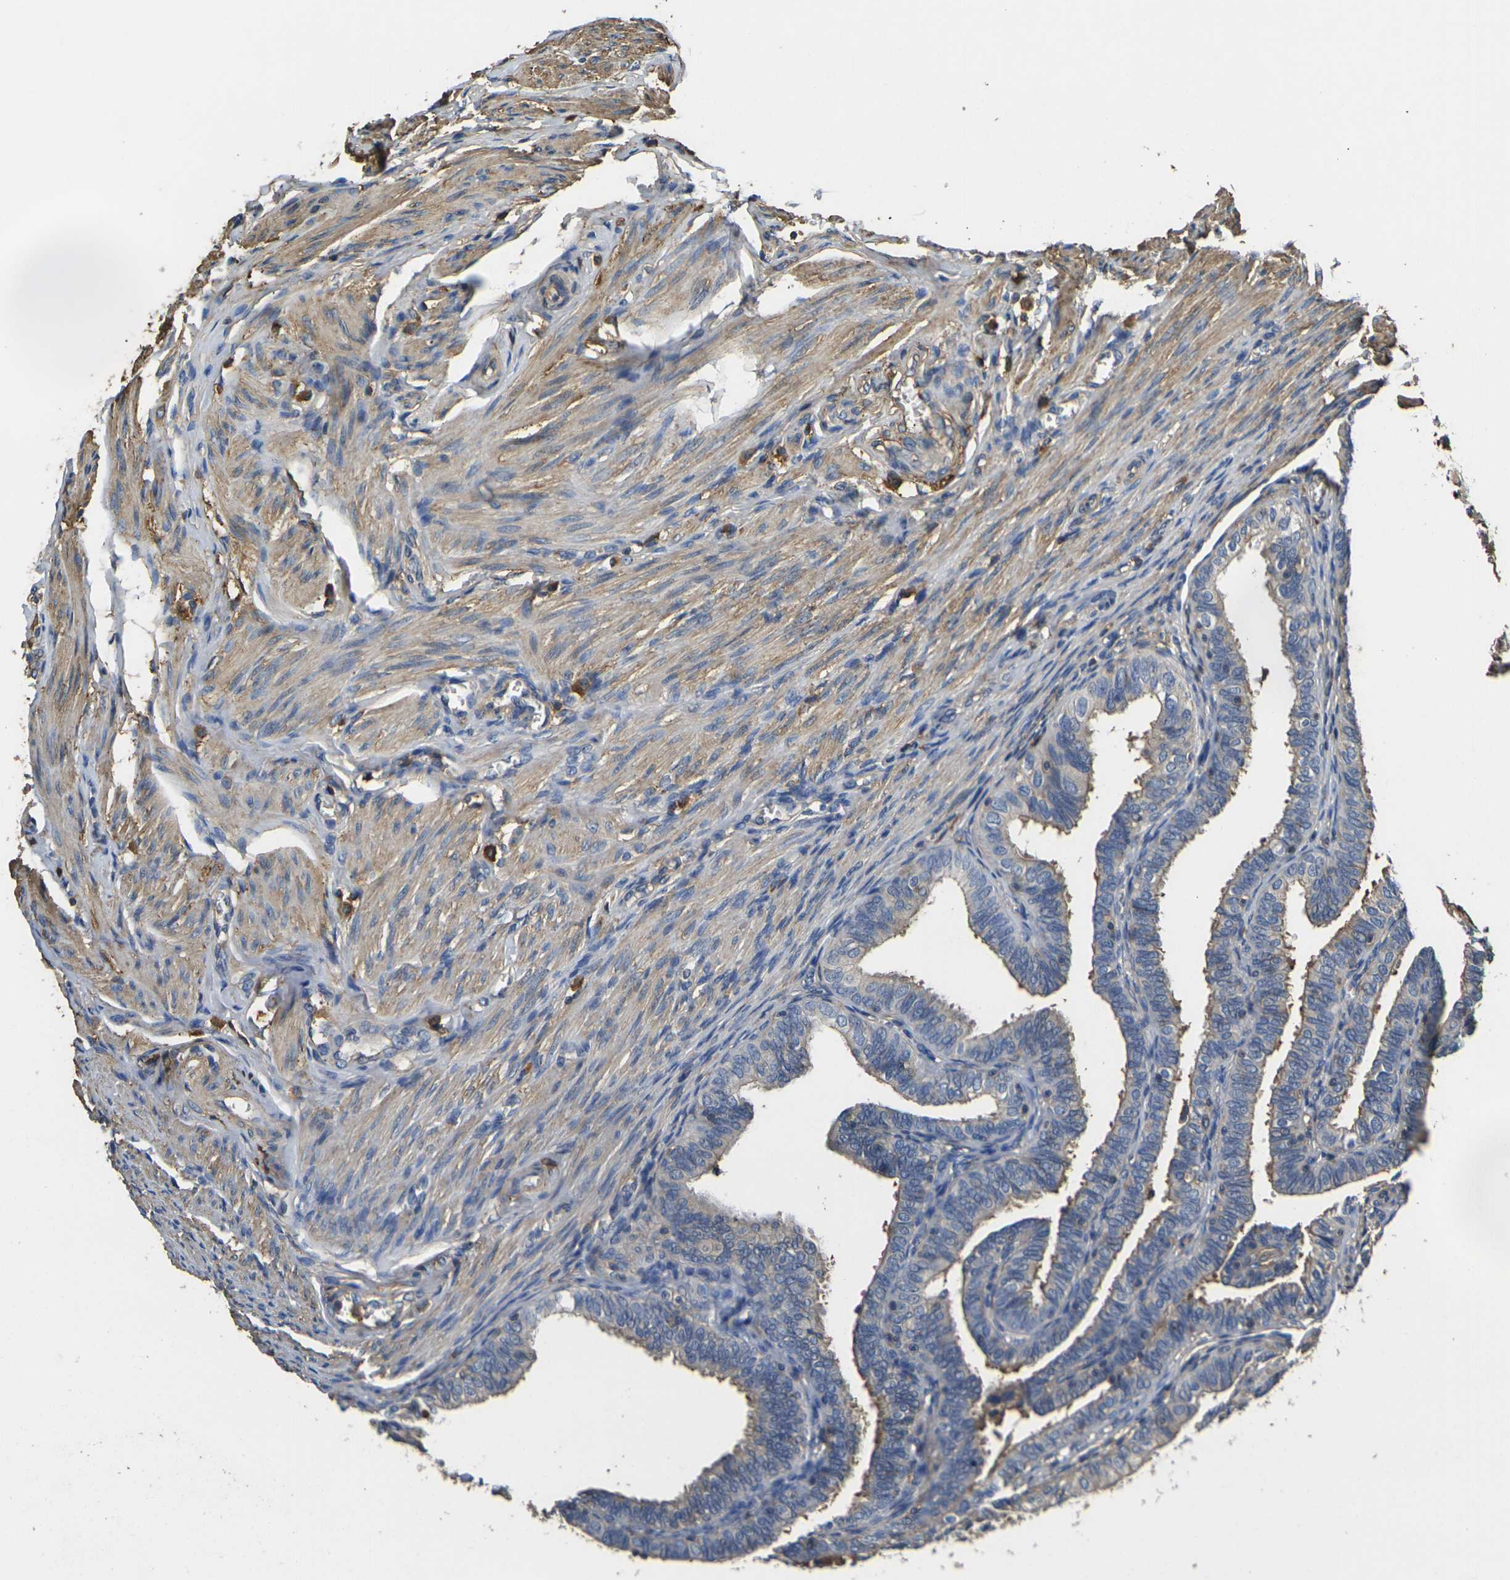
{"staining": {"intensity": "weak", "quantity": ">75%", "location": "cytoplasmic/membranous"}, "tissue": "fallopian tube", "cell_type": "Glandular cells", "image_type": "normal", "snomed": [{"axis": "morphology", "description": "Normal tissue, NOS"}, {"axis": "topography", "description": "Fallopian tube"}], "caption": "This histopathology image exhibits immunohistochemistry (IHC) staining of unremarkable fallopian tube, with low weak cytoplasmic/membranous staining in about >75% of glandular cells.", "gene": "HSPG2", "patient": {"sex": "female", "age": 46}}